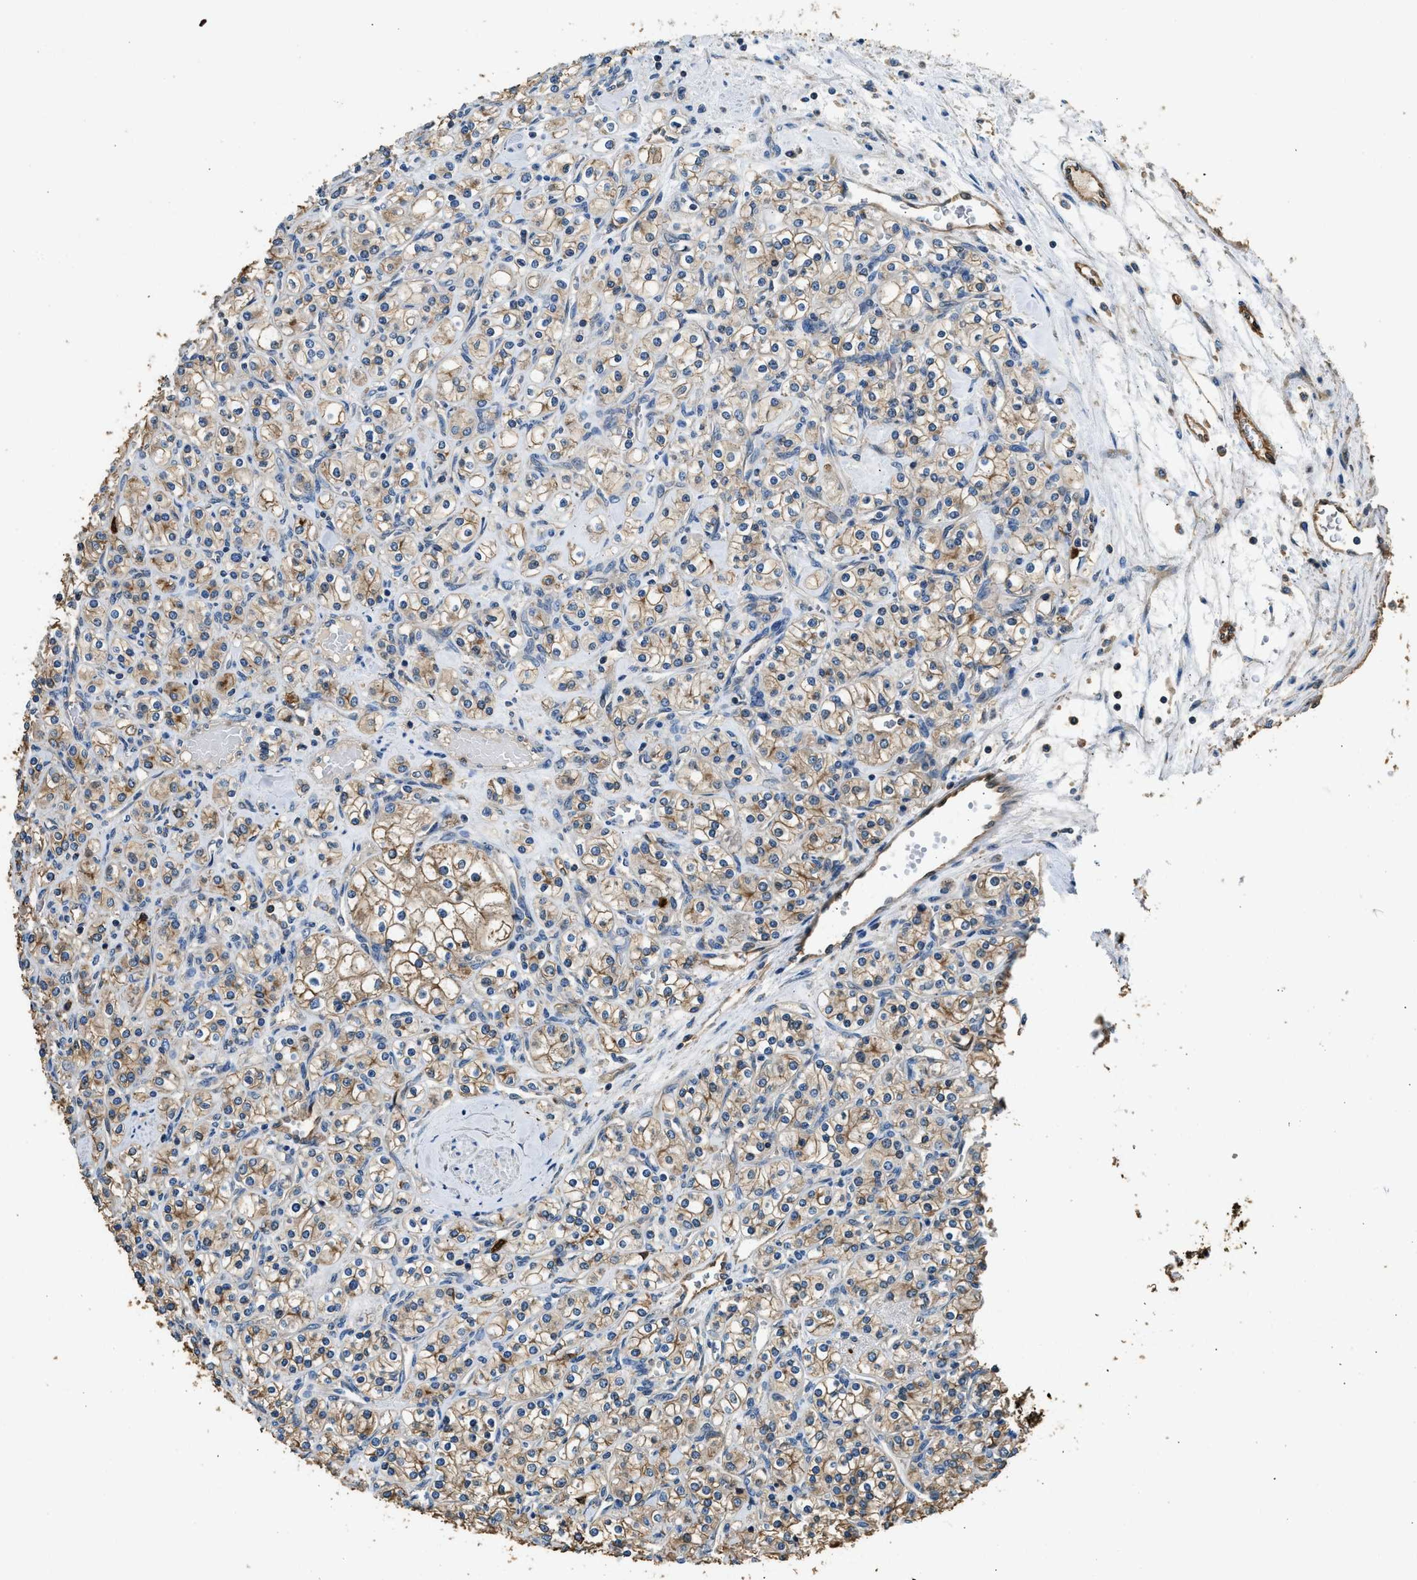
{"staining": {"intensity": "moderate", "quantity": ">75%", "location": "cytoplasmic/membranous"}, "tissue": "renal cancer", "cell_type": "Tumor cells", "image_type": "cancer", "snomed": [{"axis": "morphology", "description": "Adenocarcinoma, NOS"}, {"axis": "topography", "description": "Kidney"}], "caption": "Immunohistochemistry (IHC) staining of adenocarcinoma (renal), which demonstrates medium levels of moderate cytoplasmic/membranous positivity in approximately >75% of tumor cells indicating moderate cytoplasmic/membranous protein positivity. The staining was performed using DAB (brown) for protein detection and nuclei were counterstained in hematoxylin (blue).", "gene": "ANXA3", "patient": {"sex": "male", "age": 77}}